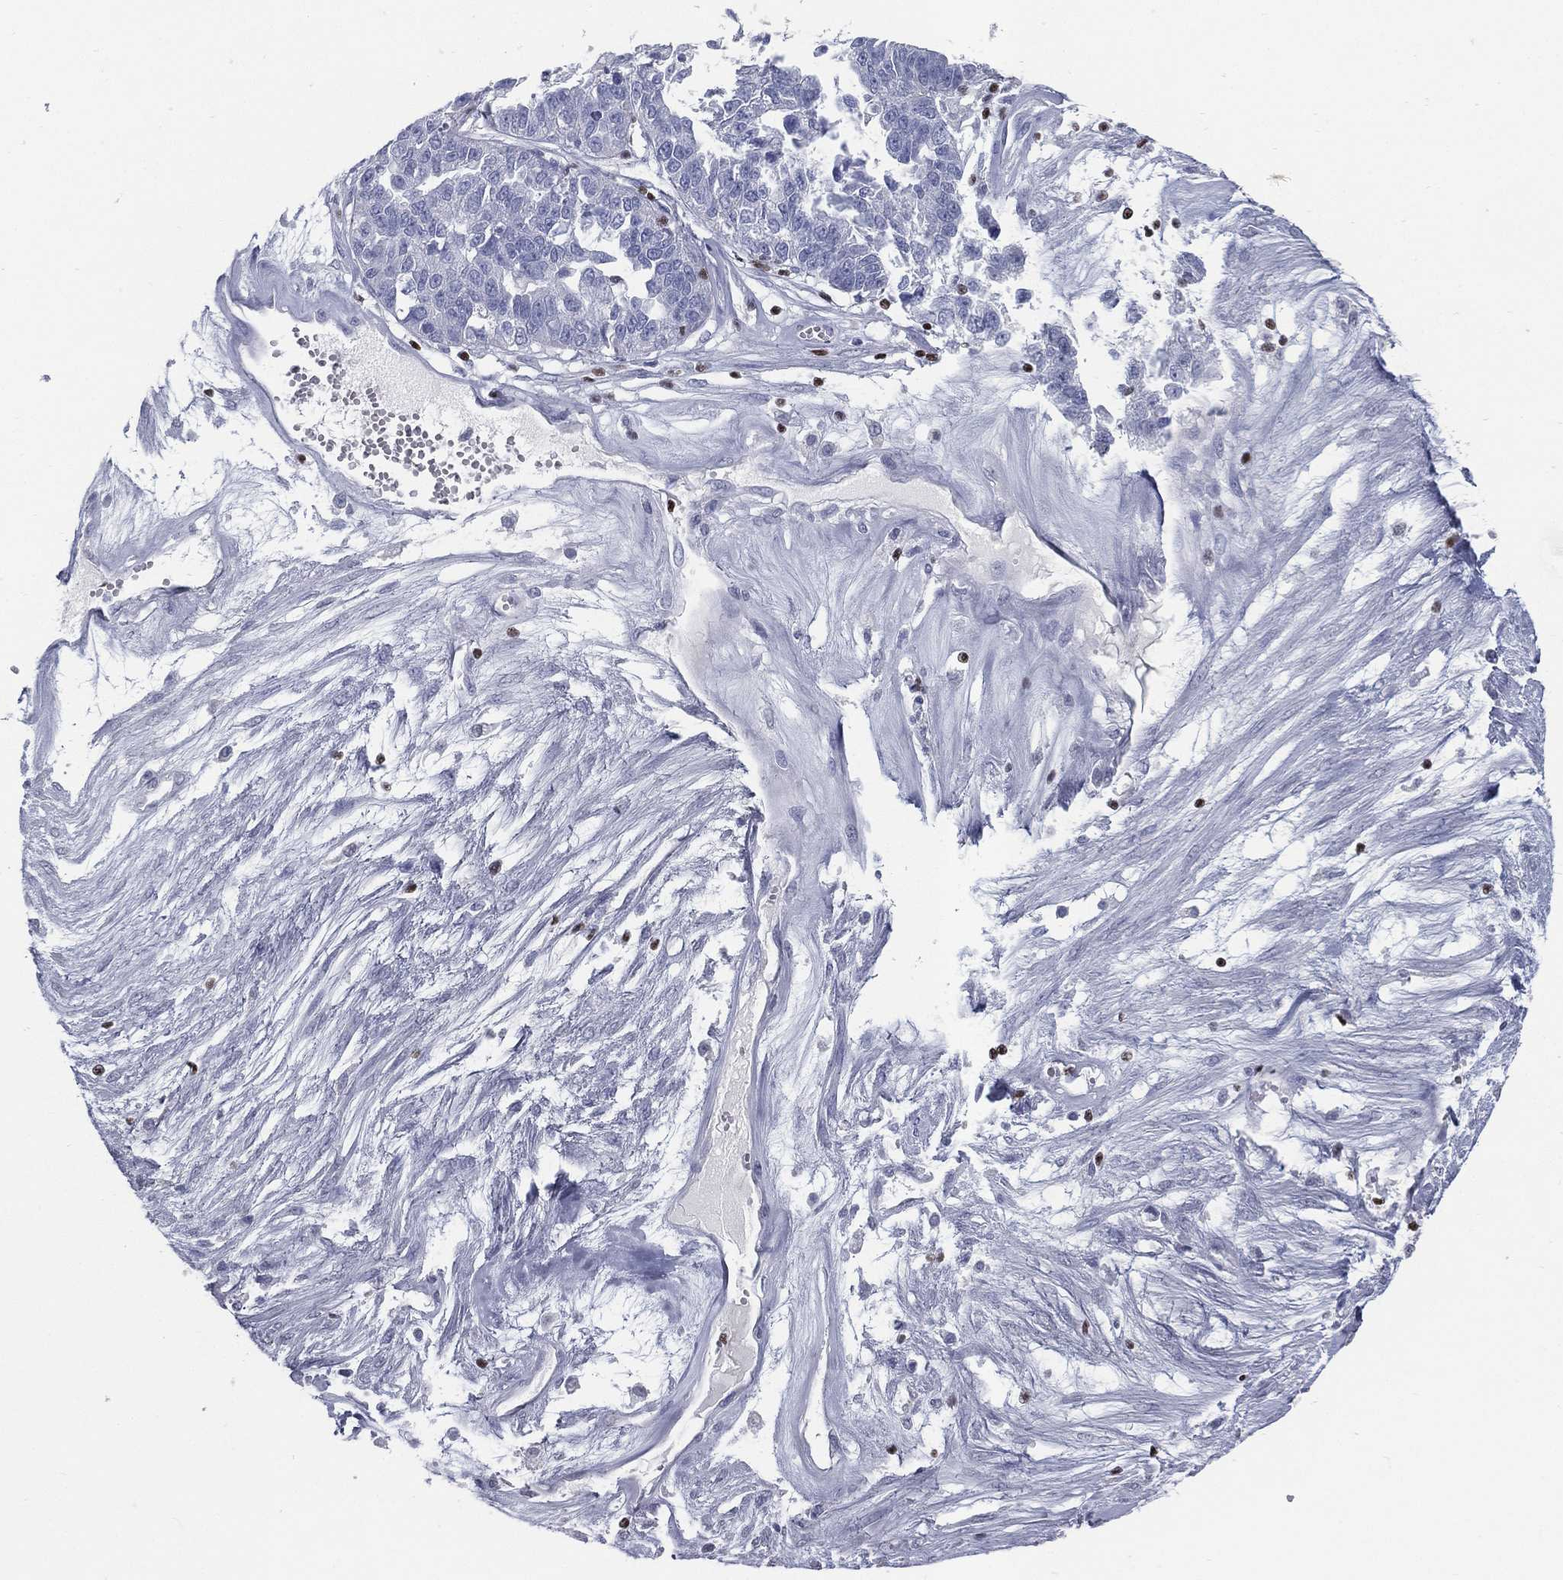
{"staining": {"intensity": "negative", "quantity": "none", "location": "none"}, "tissue": "ovarian cancer", "cell_type": "Tumor cells", "image_type": "cancer", "snomed": [{"axis": "morphology", "description": "Cystadenocarcinoma, serous, NOS"}, {"axis": "topography", "description": "Ovary"}], "caption": "Immunohistochemical staining of human ovarian cancer reveals no significant expression in tumor cells.", "gene": "PYHIN1", "patient": {"sex": "female", "age": 87}}